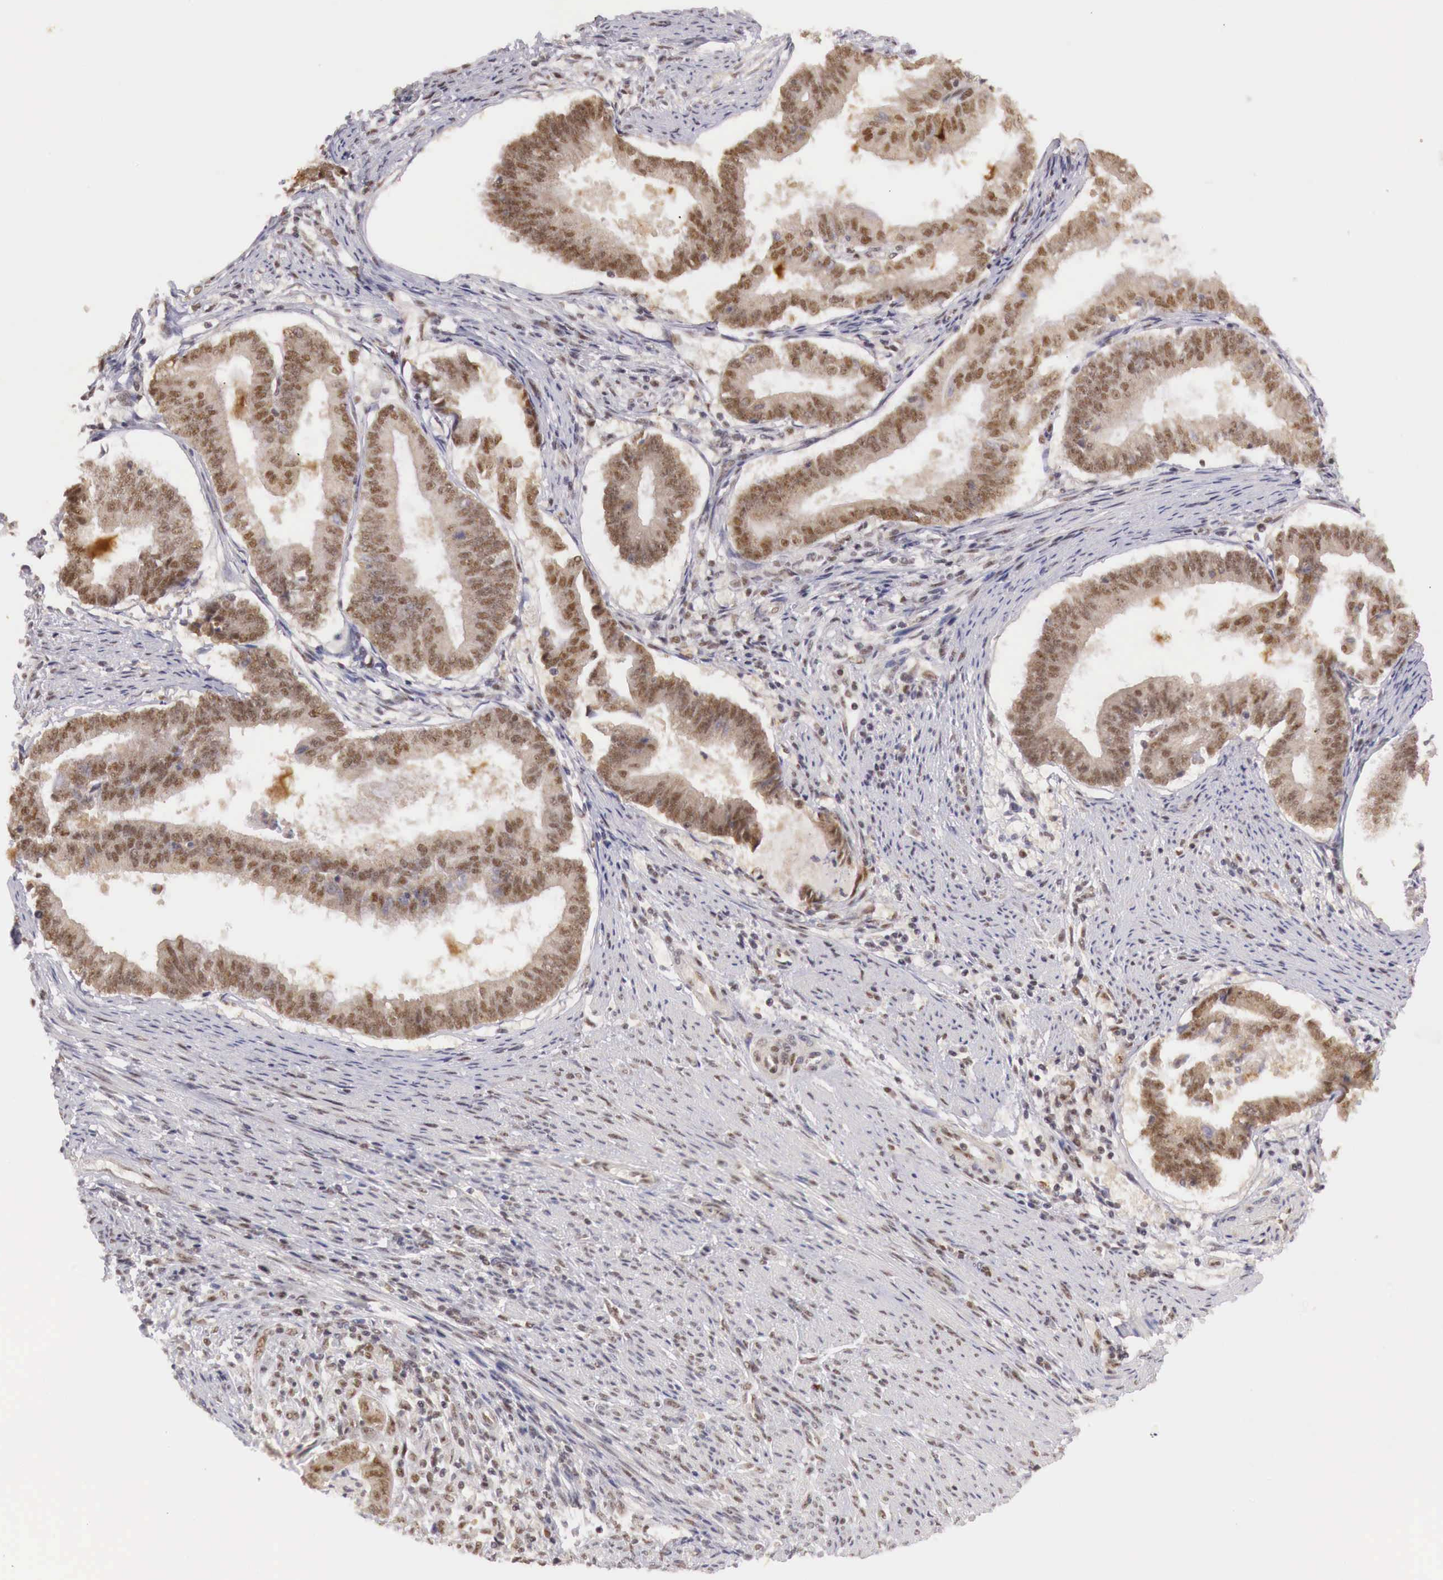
{"staining": {"intensity": "moderate", "quantity": ">75%", "location": "cytoplasmic/membranous,nuclear"}, "tissue": "endometrial cancer", "cell_type": "Tumor cells", "image_type": "cancer", "snomed": [{"axis": "morphology", "description": "Adenocarcinoma, NOS"}, {"axis": "topography", "description": "Endometrium"}], "caption": "Tumor cells exhibit moderate cytoplasmic/membranous and nuclear positivity in approximately >75% of cells in endometrial cancer (adenocarcinoma).", "gene": "GPKOW", "patient": {"sex": "female", "age": 63}}